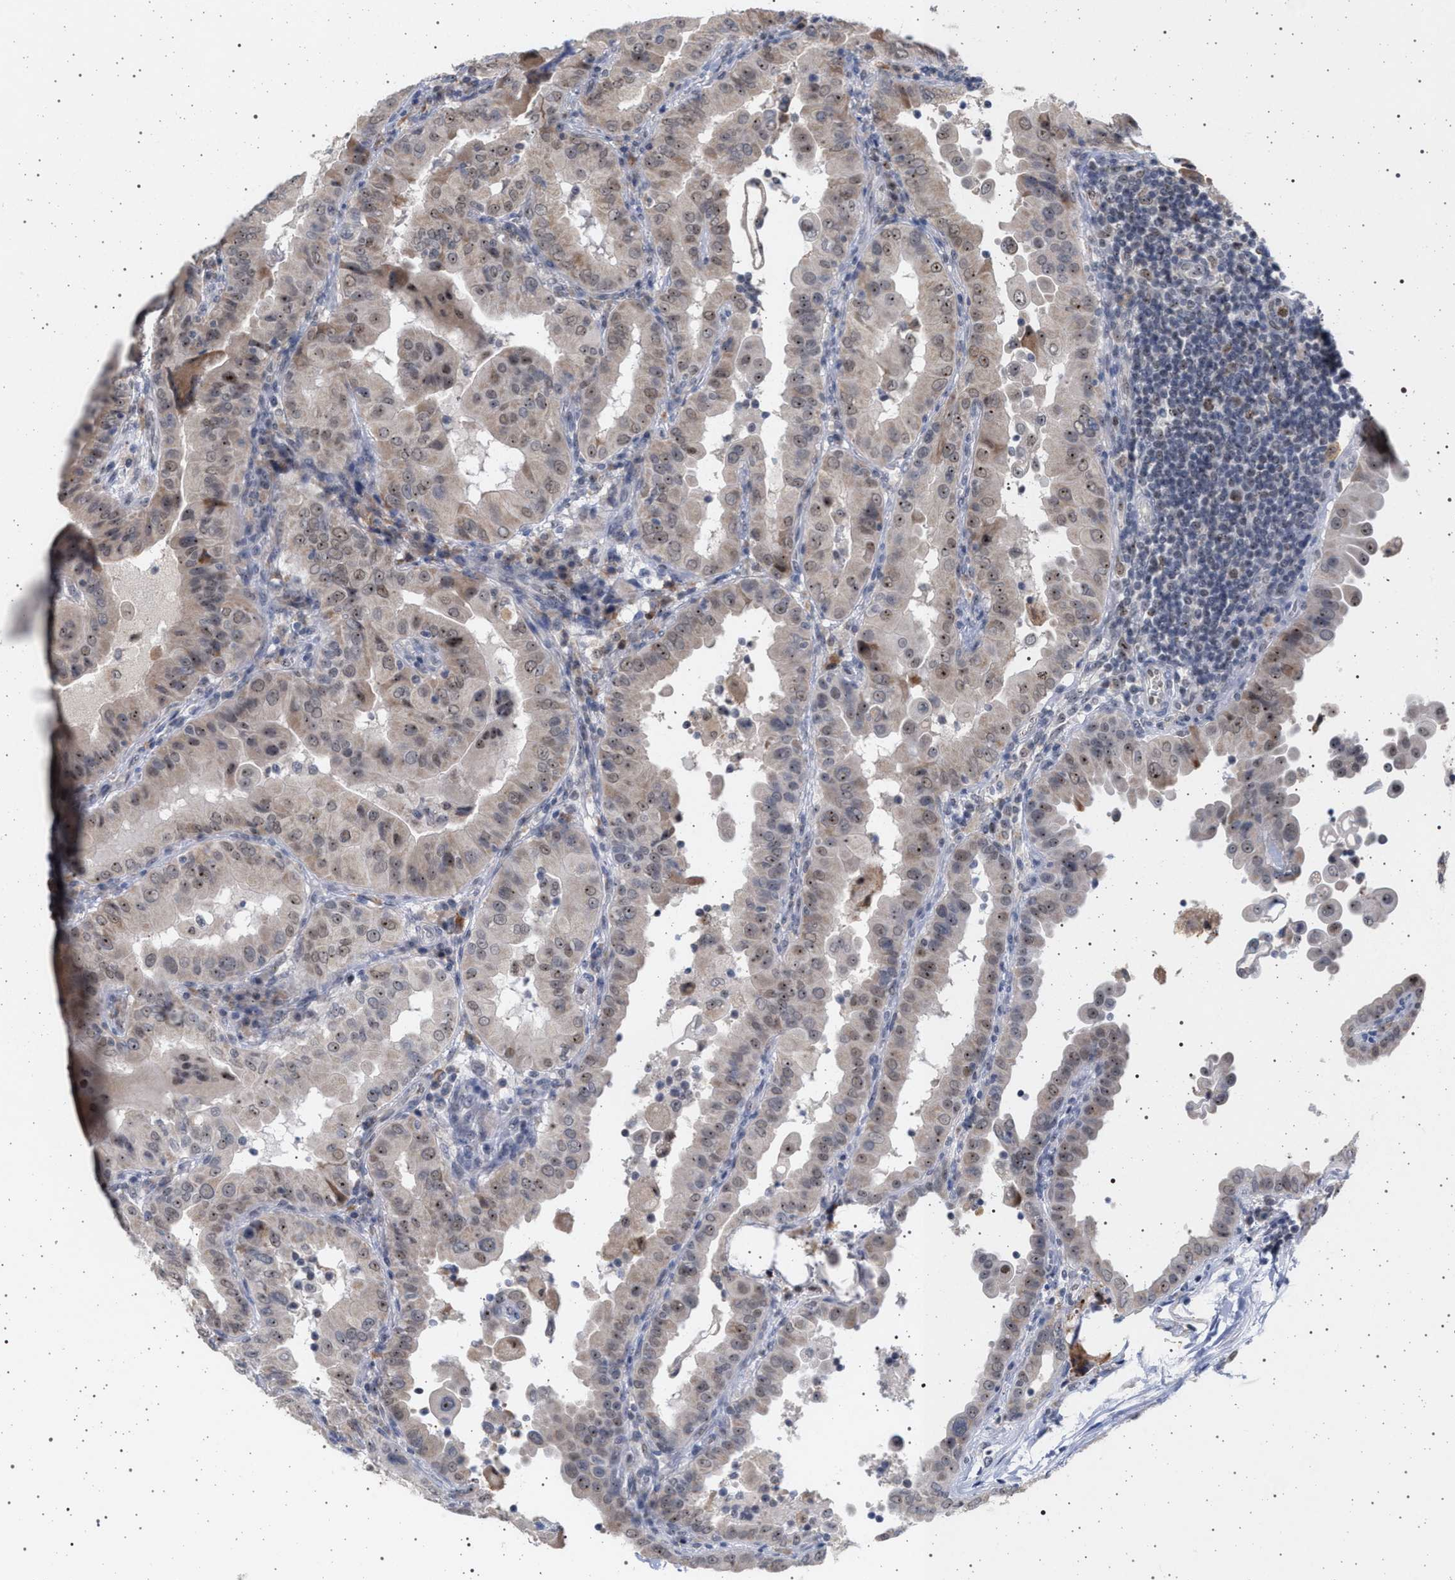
{"staining": {"intensity": "weak", "quantity": ">75%", "location": "nuclear"}, "tissue": "thyroid cancer", "cell_type": "Tumor cells", "image_type": "cancer", "snomed": [{"axis": "morphology", "description": "Papillary adenocarcinoma, NOS"}, {"axis": "topography", "description": "Thyroid gland"}], "caption": "Thyroid cancer (papillary adenocarcinoma) stained for a protein displays weak nuclear positivity in tumor cells. The staining was performed using DAB (3,3'-diaminobenzidine) to visualize the protein expression in brown, while the nuclei were stained in blue with hematoxylin (Magnification: 20x).", "gene": "ELAC2", "patient": {"sex": "male", "age": 33}}